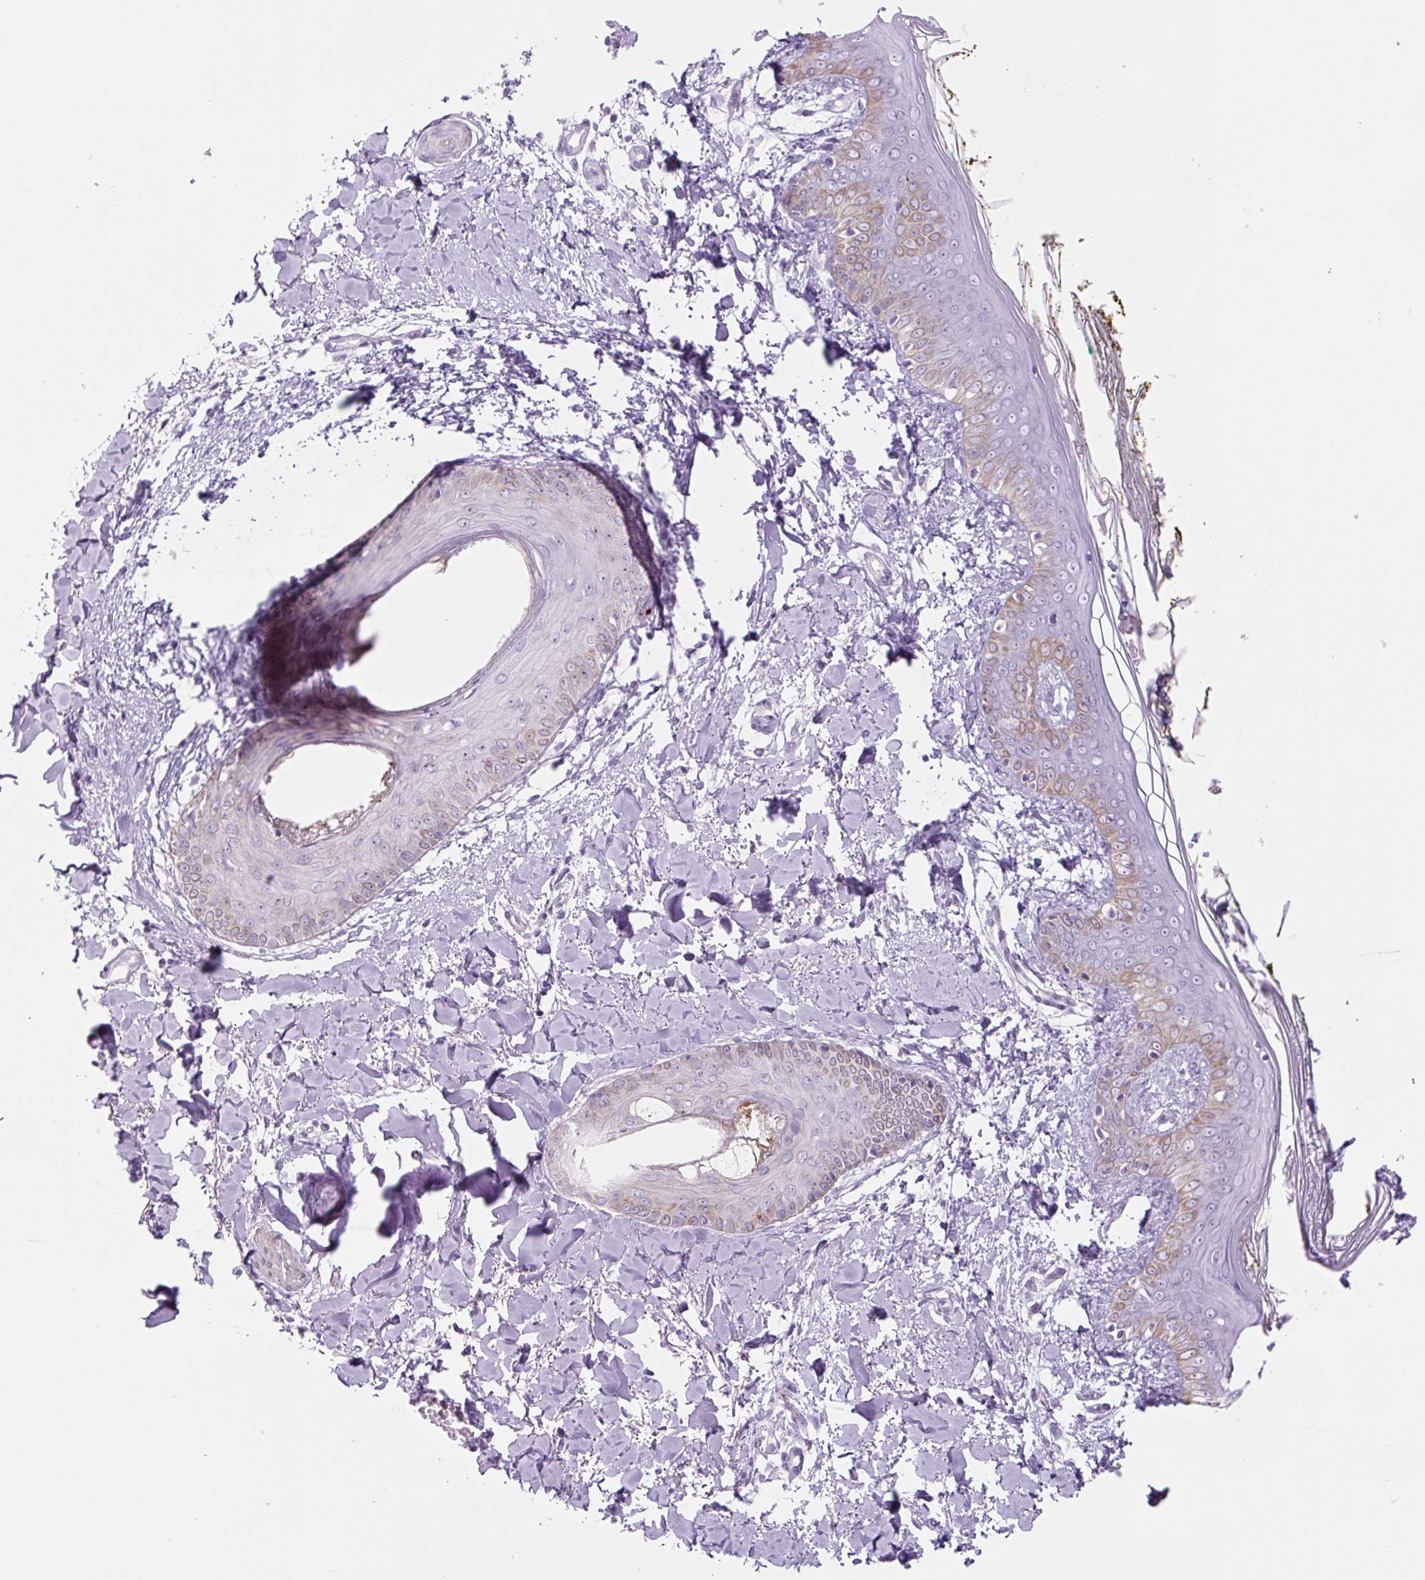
{"staining": {"intensity": "negative", "quantity": "none", "location": "none"}, "tissue": "skin", "cell_type": "Fibroblasts", "image_type": "normal", "snomed": [{"axis": "morphology", "description": "Normal tissue, NOS"}, {"axis": "topography", "description": "Skin"}], "caption": "Human skin stained for a protein using immunohistochemistry (IHC) reveals no positivity in fibroblasts.", "gene": "RRS1", "patient": {"sex": "female", "age": 34}}